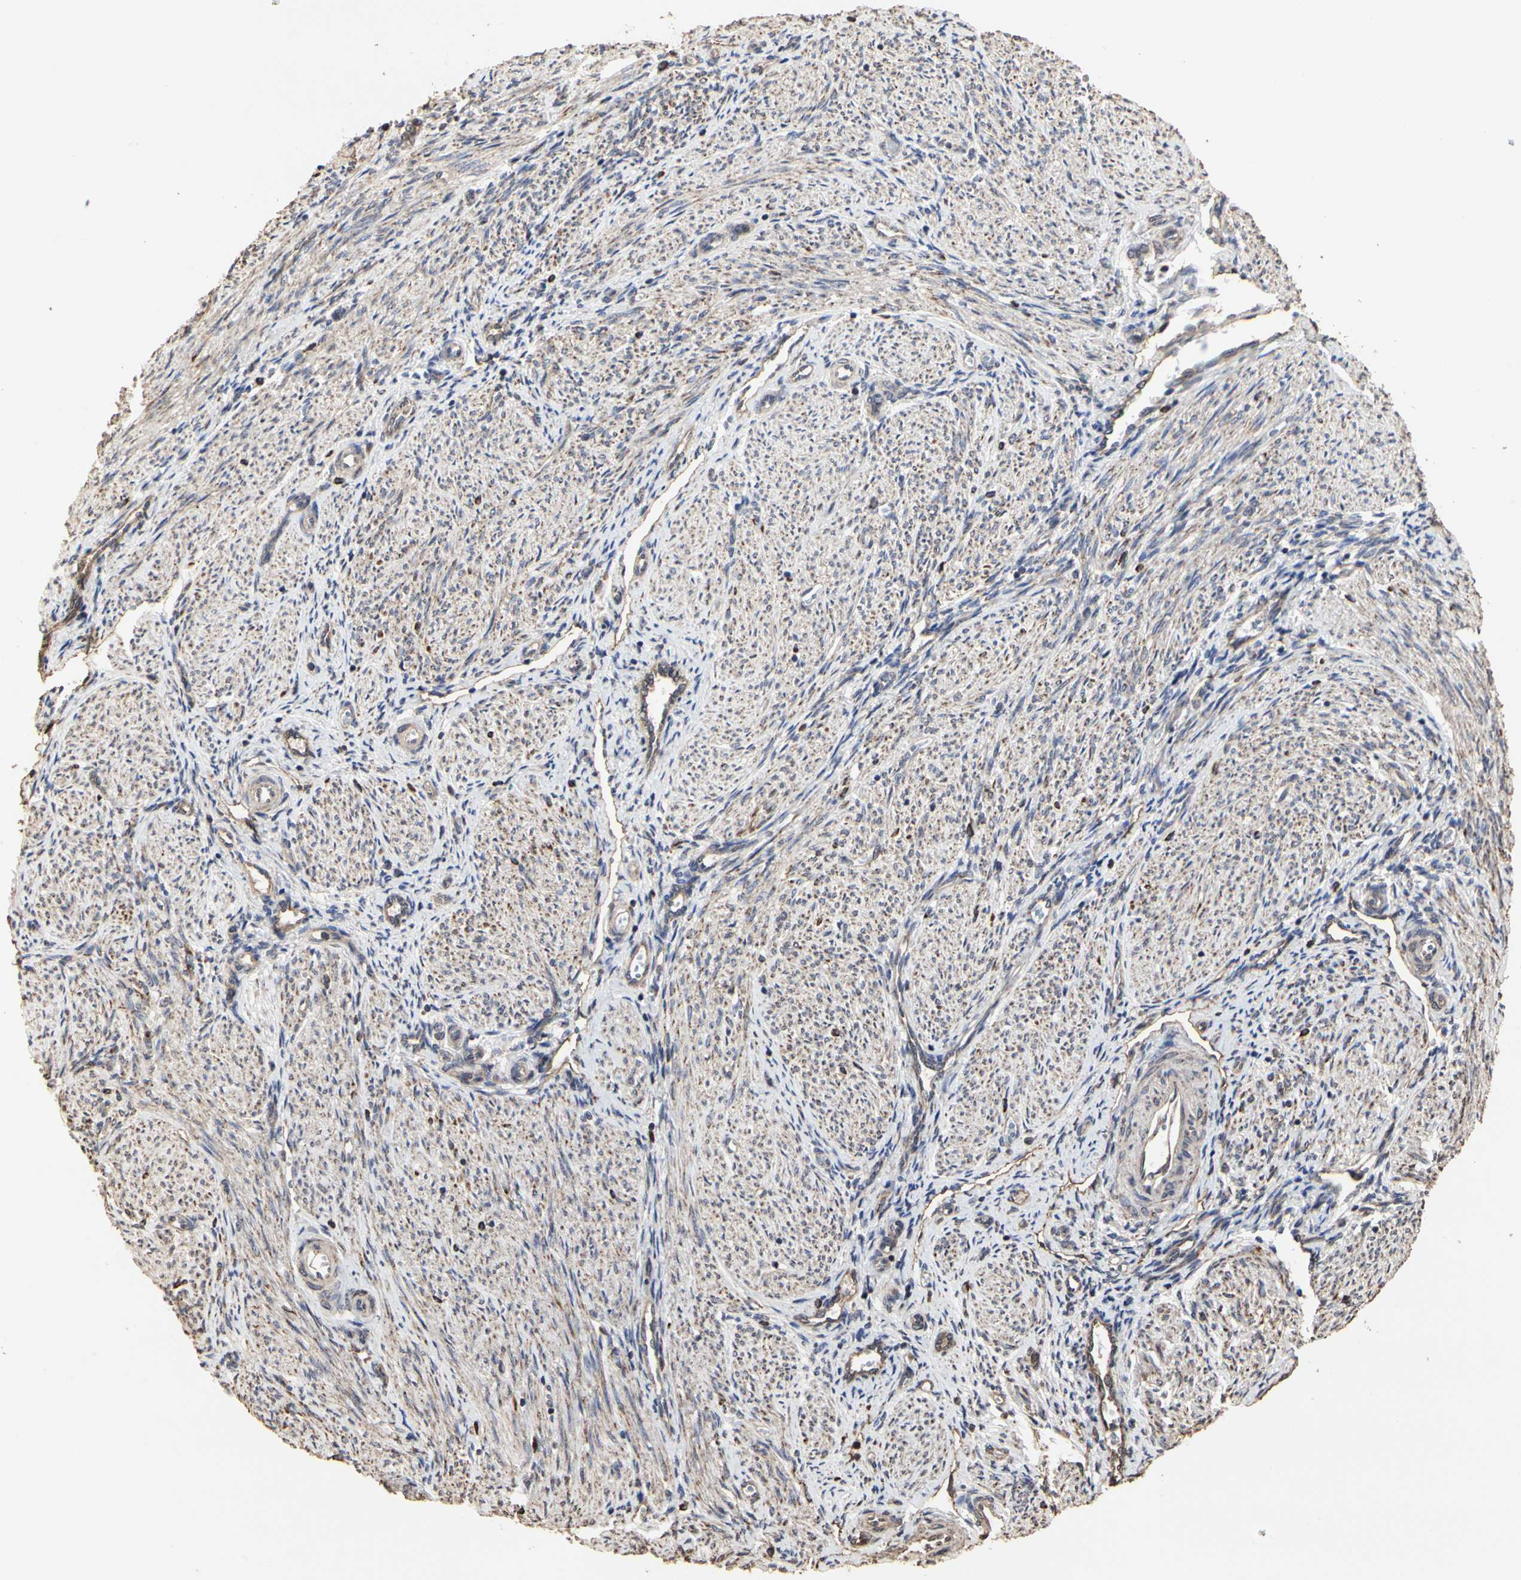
{"staining": {"intensity": "weak", "quantity": "25%-75%", "location": "cytoplasmic/membranous"}, "tissue": "endometrium", "cell_type": "Cells in endometrial stroma", "image_type": "normal", "snomed": [{"axis": "morphology", "description": "Normal tissue, NOS"}, {"axis": "topography", "description": "Endometrium"}], "caption": "Immunohistochemistry (IHC) (DAB) staining of unremarkable endometrium displays weak cytoplasmic/membranous protein staining in approximately 25%-75% of cells in endometrial stroma. Immunohistochemistry stains the protein of interest in brown and the nuclei are stained blue.", "gene": "TAOK1", "patient": {"sex": "female", "age": 36}}